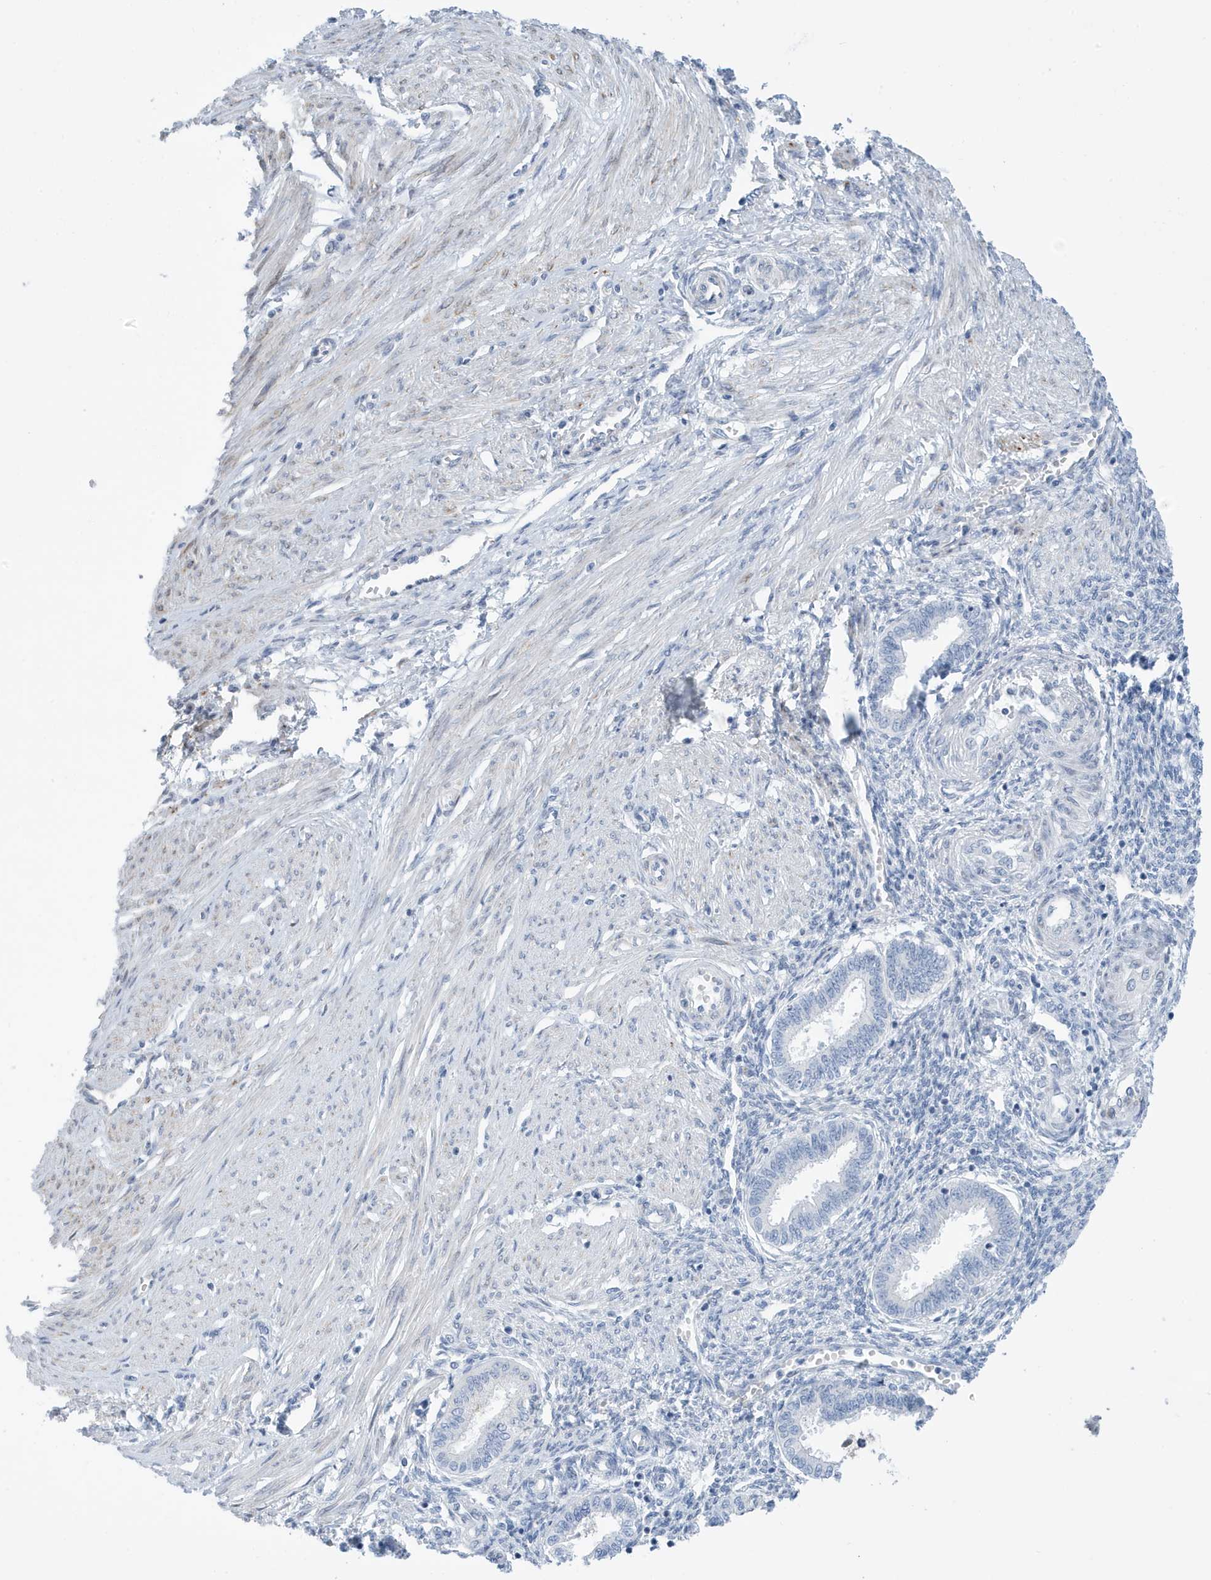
{"staining": {"intensity": "negative", "quantity": "none", "location": "none"}, "tissue": "endometrium", "cell_type": "Cells in endometrial stroma", "image_type": "normal", "snomed": [{"axis": "morphology", "description": "Normal tissue, NOS"}, {"axis": "topography", "description": "Endometrium"}], "caption": "Immunohistochemical staining of benign human endometrium reveals no significant staining in cells in endometrial stroma.", "gene": "SEMA3F", "patient": {"sex": "female", "age": 33}}